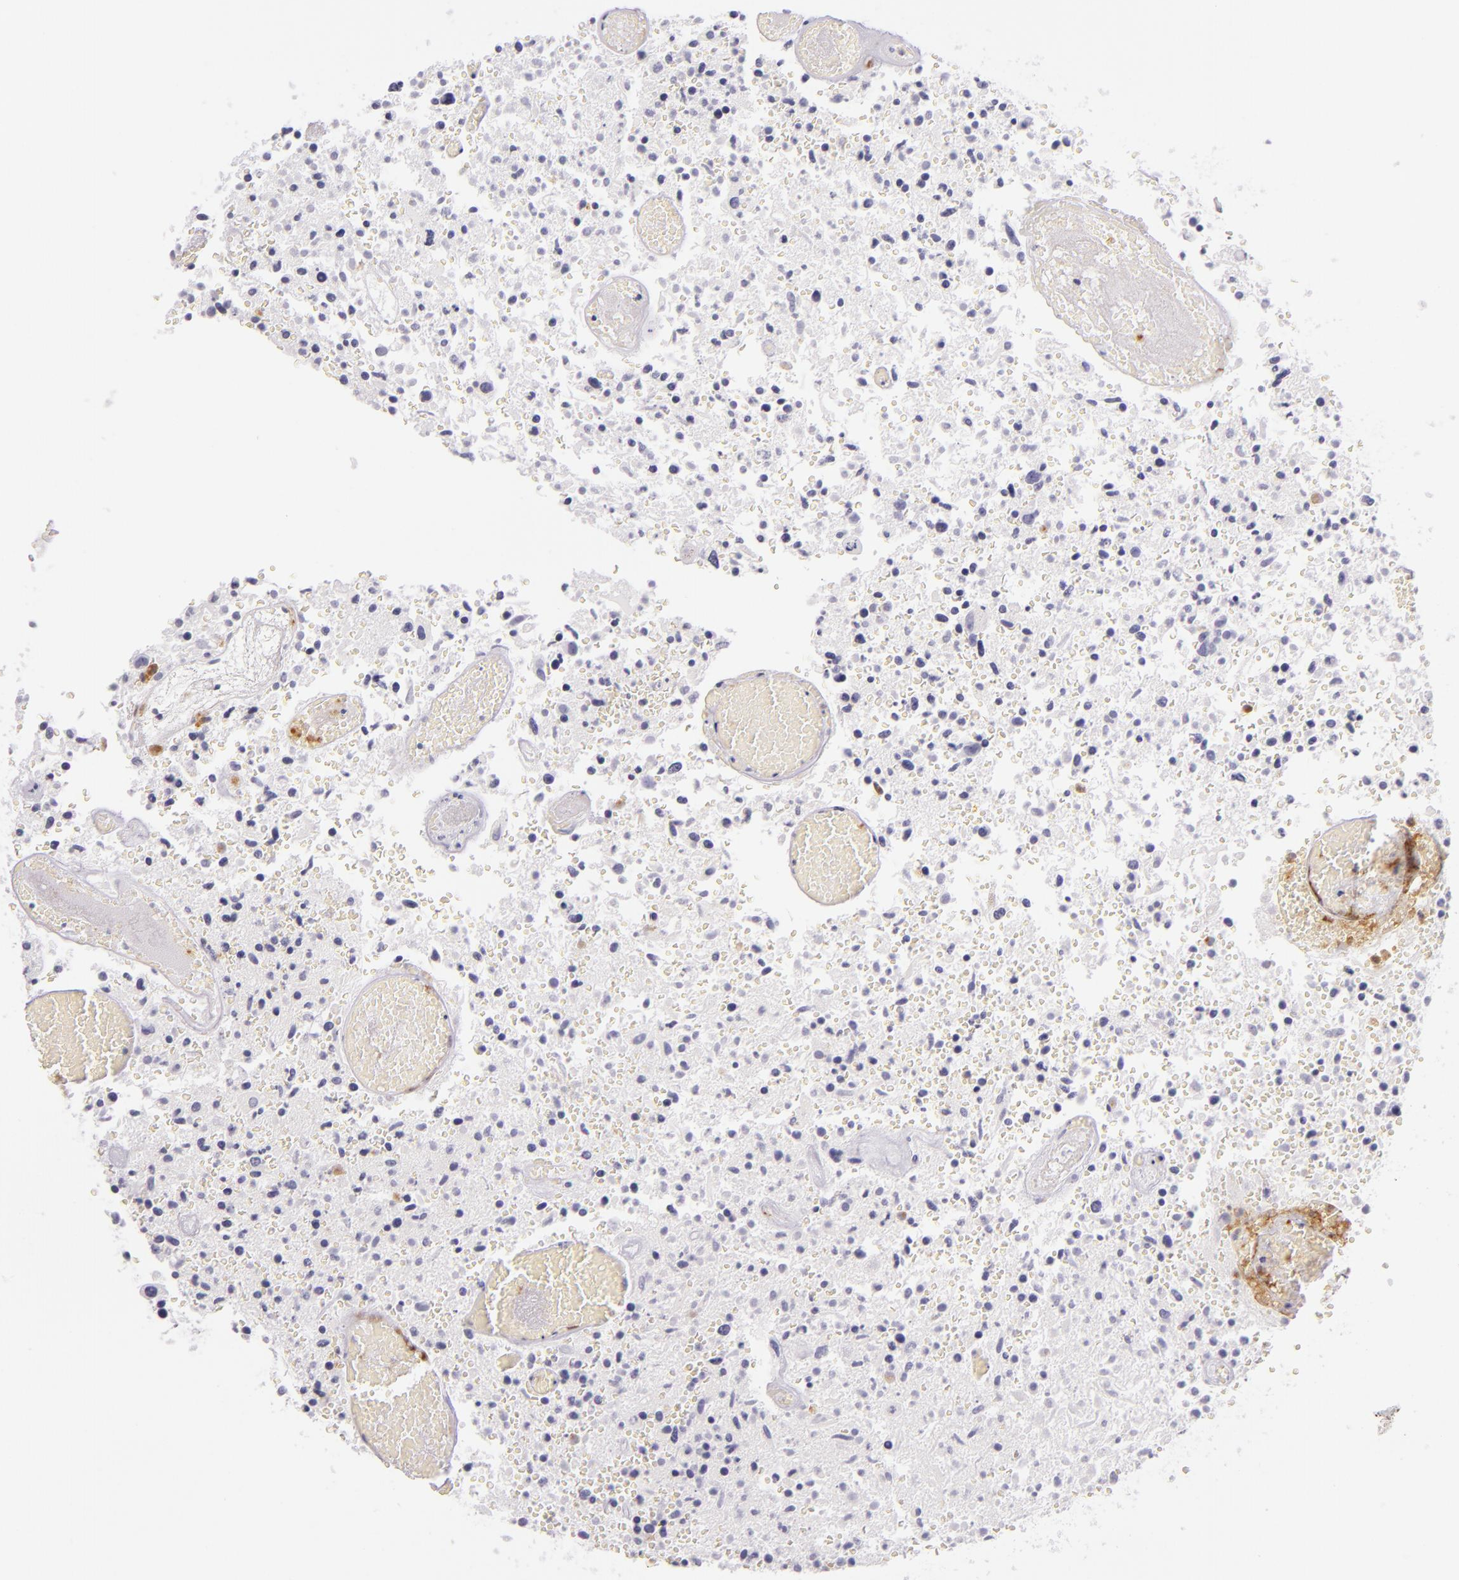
{"staining": {"intensity": "negative", "quantity": "none", "location": "none"}, "tissue": "glioma", "cell_type": "Tumor cells", "image_type": "cancer", "snomed": [{"axis": "morphology", "description": "Glioma, malignant, High grade"}, {"axis": "topography", "description": "Brain"}], "caption": "Malignant glioma (high-grade) stained for a protein using immunohistochemistry (IHC) displays no staining tumor cells.", "gene": "CEACAM1", "patient": {"sex": "male", "age": 72}}